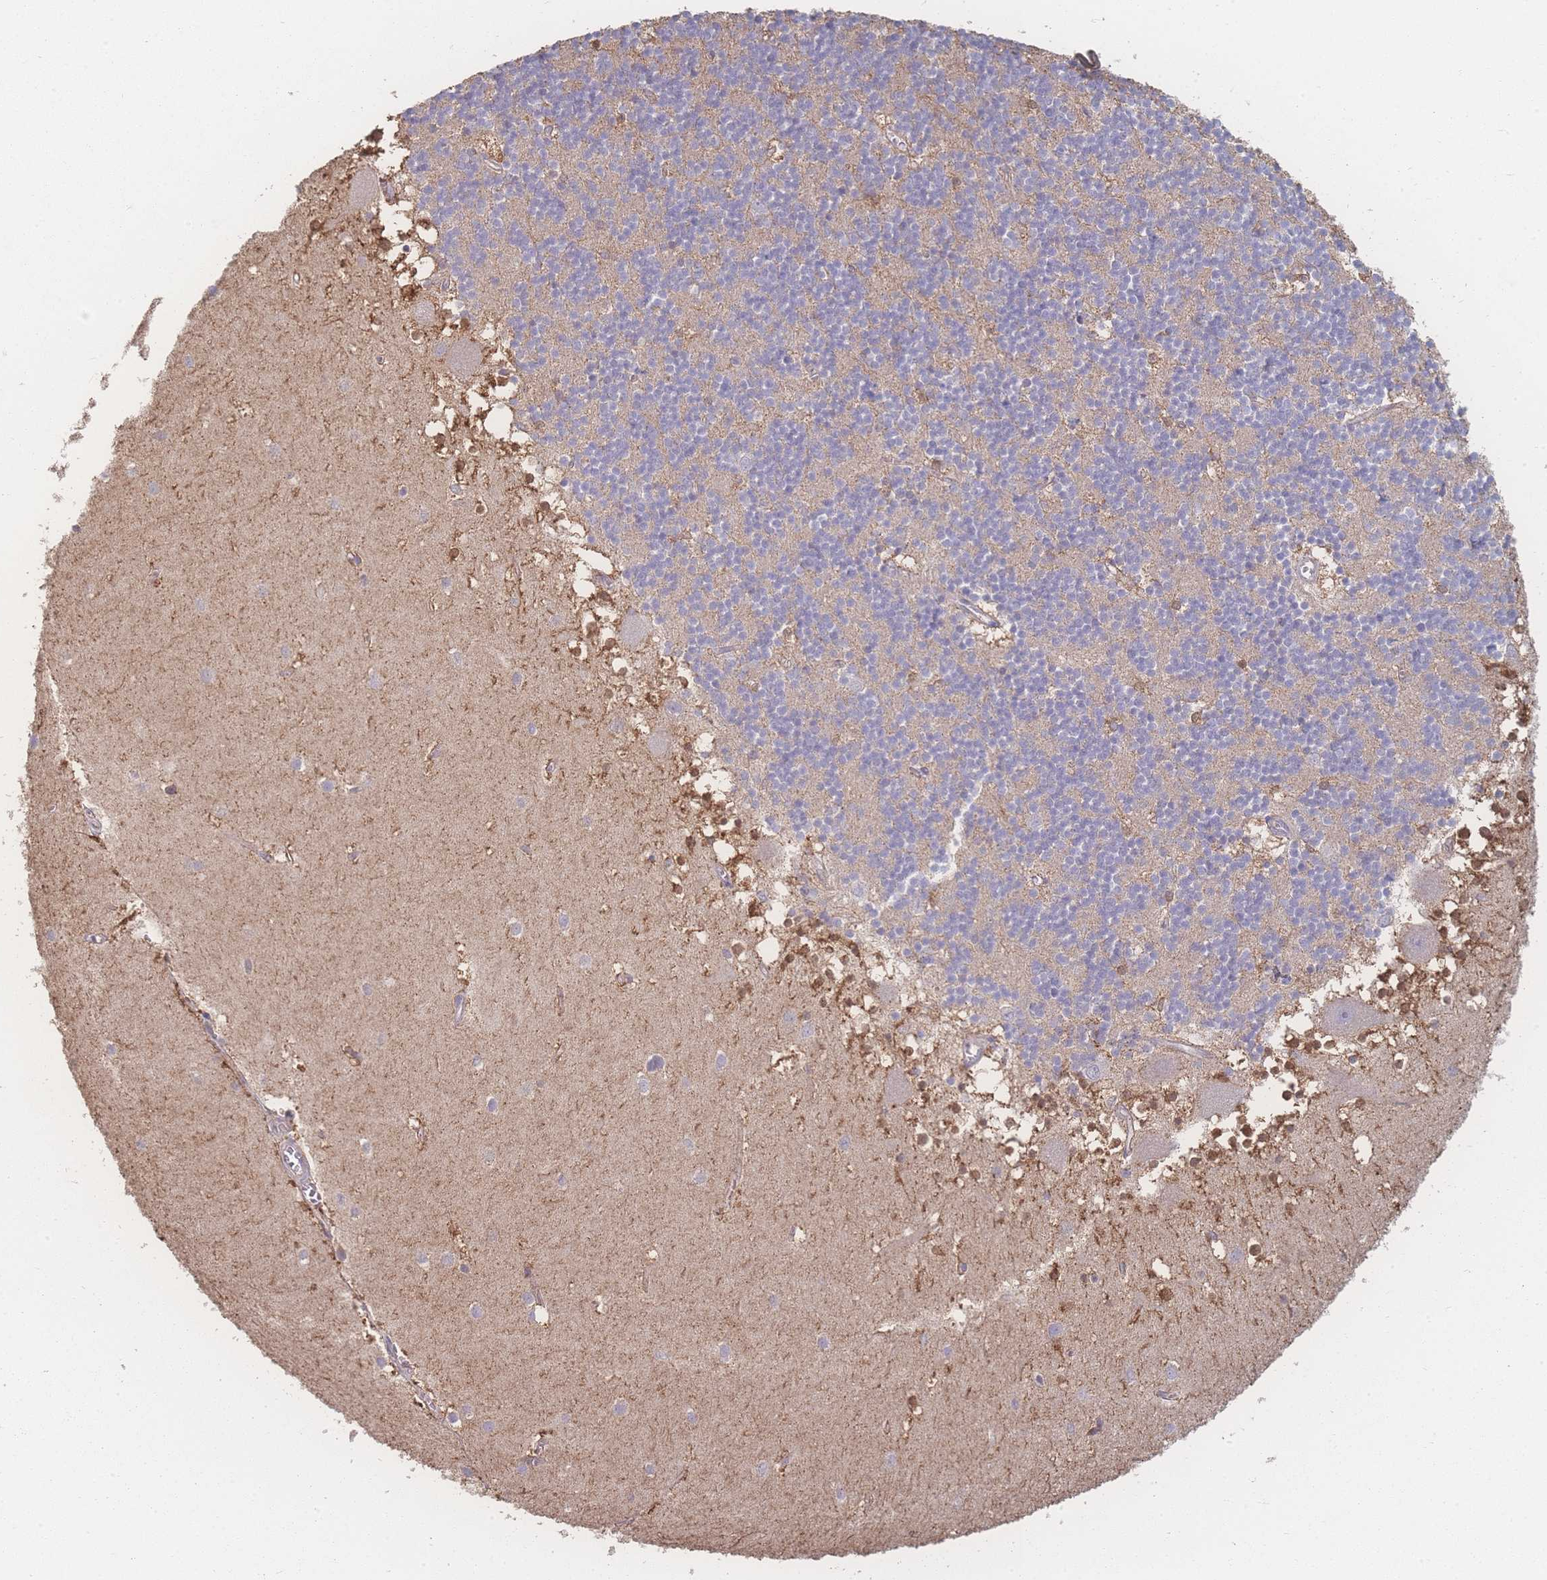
{"staining": {"intensity": "negative", "quantity": "none", "location": "none"}, "tissue": "cerebellum", "cell_type": "Cells in granular layer", "image_type": "normal", "snomed": [{"axis": "morphology", "description": "Normal tissue, NOS"}, {"axis": "topography", "description": "Cerebellum"}], "caption": "Immunohistochemistry of benign cerebellum exhibits no expression in cells in granular layer. (DAB (3,3'-diaminobenzidine) immunohistochemistry (IHC), high magnification).", "gene": "GIPR", "patient": {"sex": "male", "age": 54}}